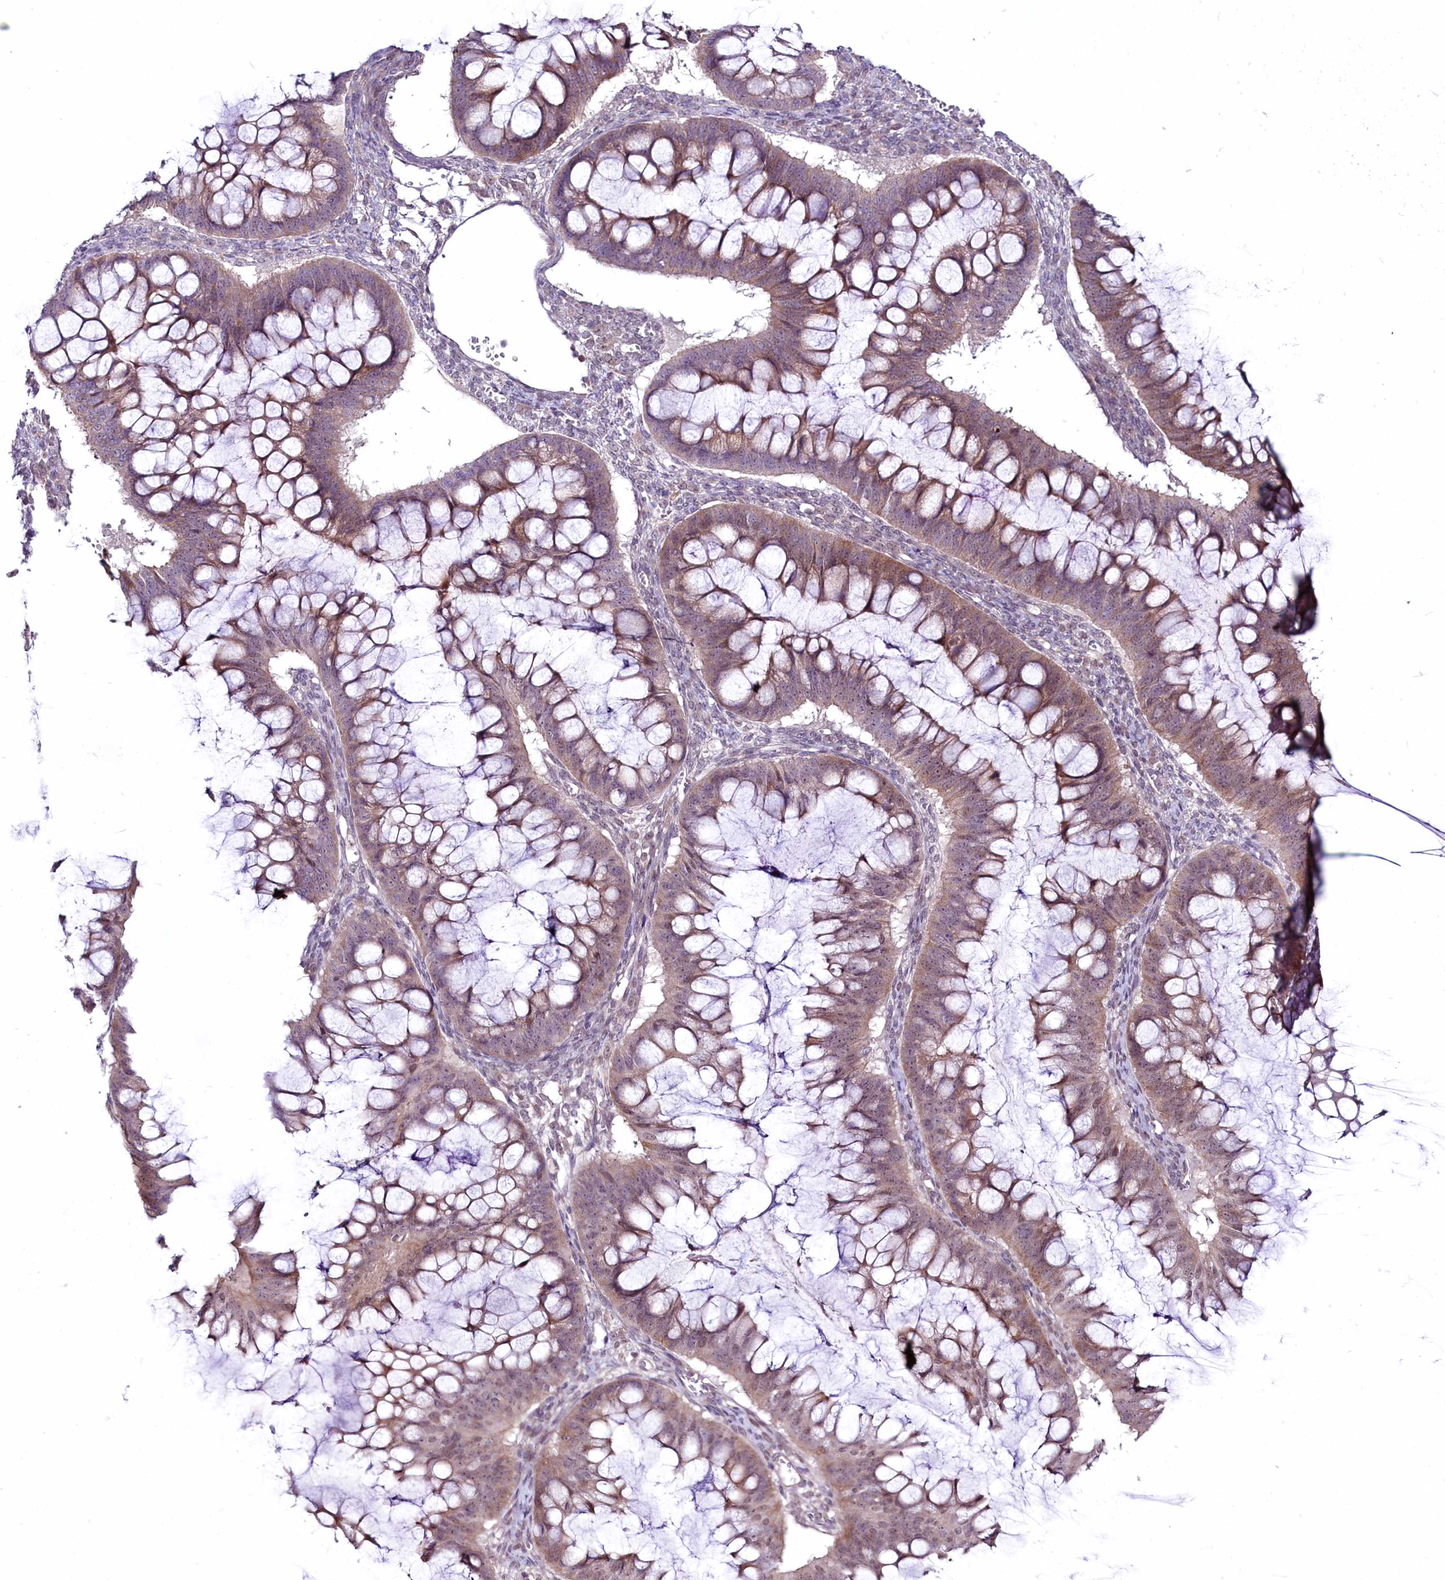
{"staining": {"intensity": "weak", "quantity": "25%-75%", "location": "cytoplasmic/membranous,nuclear"}, "tissue": "ovarian cancer", "cell_type": "Tumor cells", "image_type": "cancer", "snomed": [{"axis": "morphology", "description": "Cystadenocarcinoma, mucinous, NOS"}, {"axis": "topography", "description": "Ovary"}], "caption": "High-magnification brightfield microscopy of ovarian cancer stained with DAB (3,3'-diaminobenzidine) (brown) and counterstained with hematoxylin (blue). tumor cells exhibit weak cytoplasmic/membranous and nuclear staining is seen in approximately25%-75% of cells.", "gene": "RSBN1", "patient": {"sex": "female", "age": 73}}